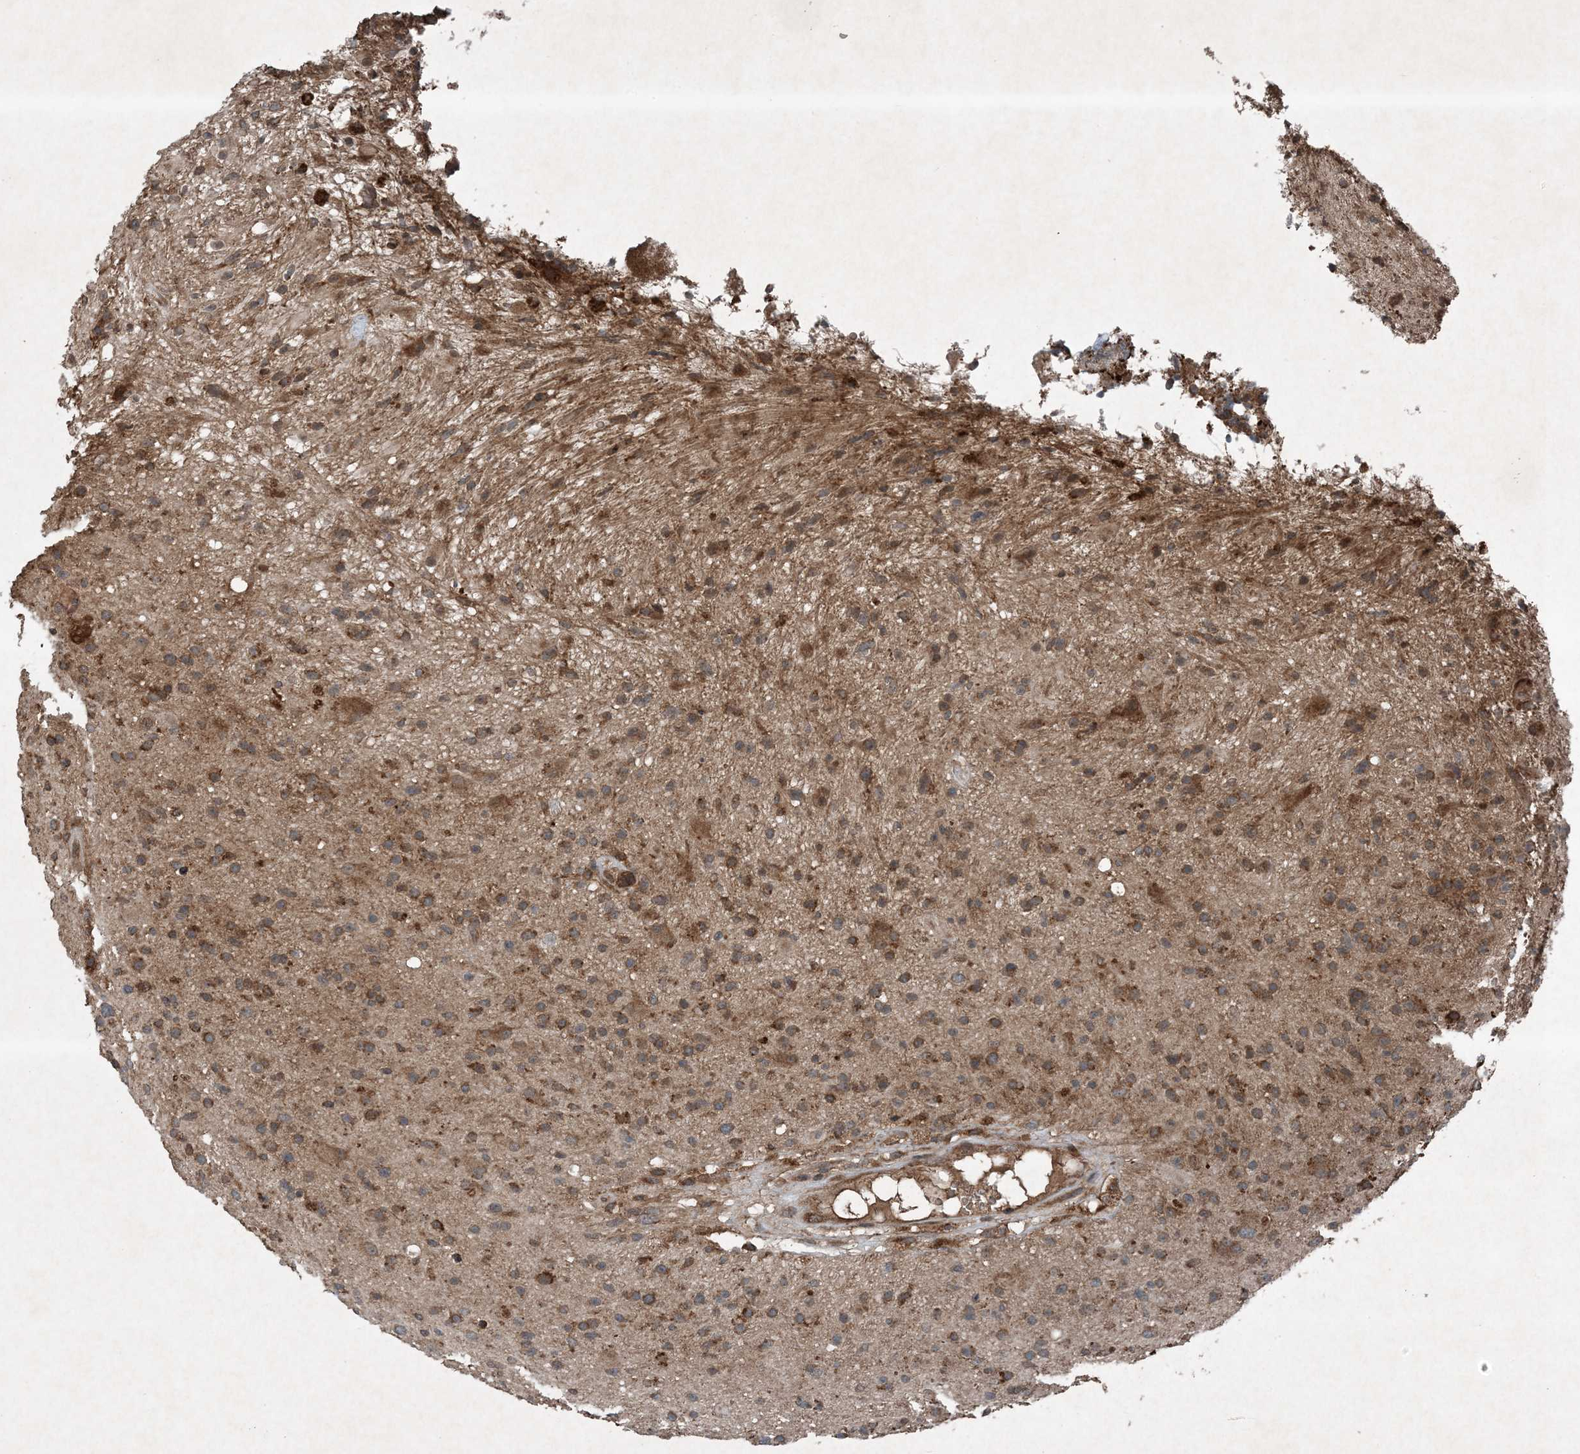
{"staining": {"intensity": "moderate", "quantity": ">75%", "location": "cytoplasmic/membranous"}, "tissue": "glioma", "cell_type": "Tumor cells", "image_type": "cancer", "snomed": [{"axis": "morphology", "description": "Glioma, malignant, High grade"}, {"axis": "topography", "description": "Brain"}], "caption": "Protein expression analysis of glioma exhibits moderate cytoplasmic/membranous expression in about >75% of tumor cells.", "gene": "GNG5", "patient": {"sex": "male", "age": 33}}